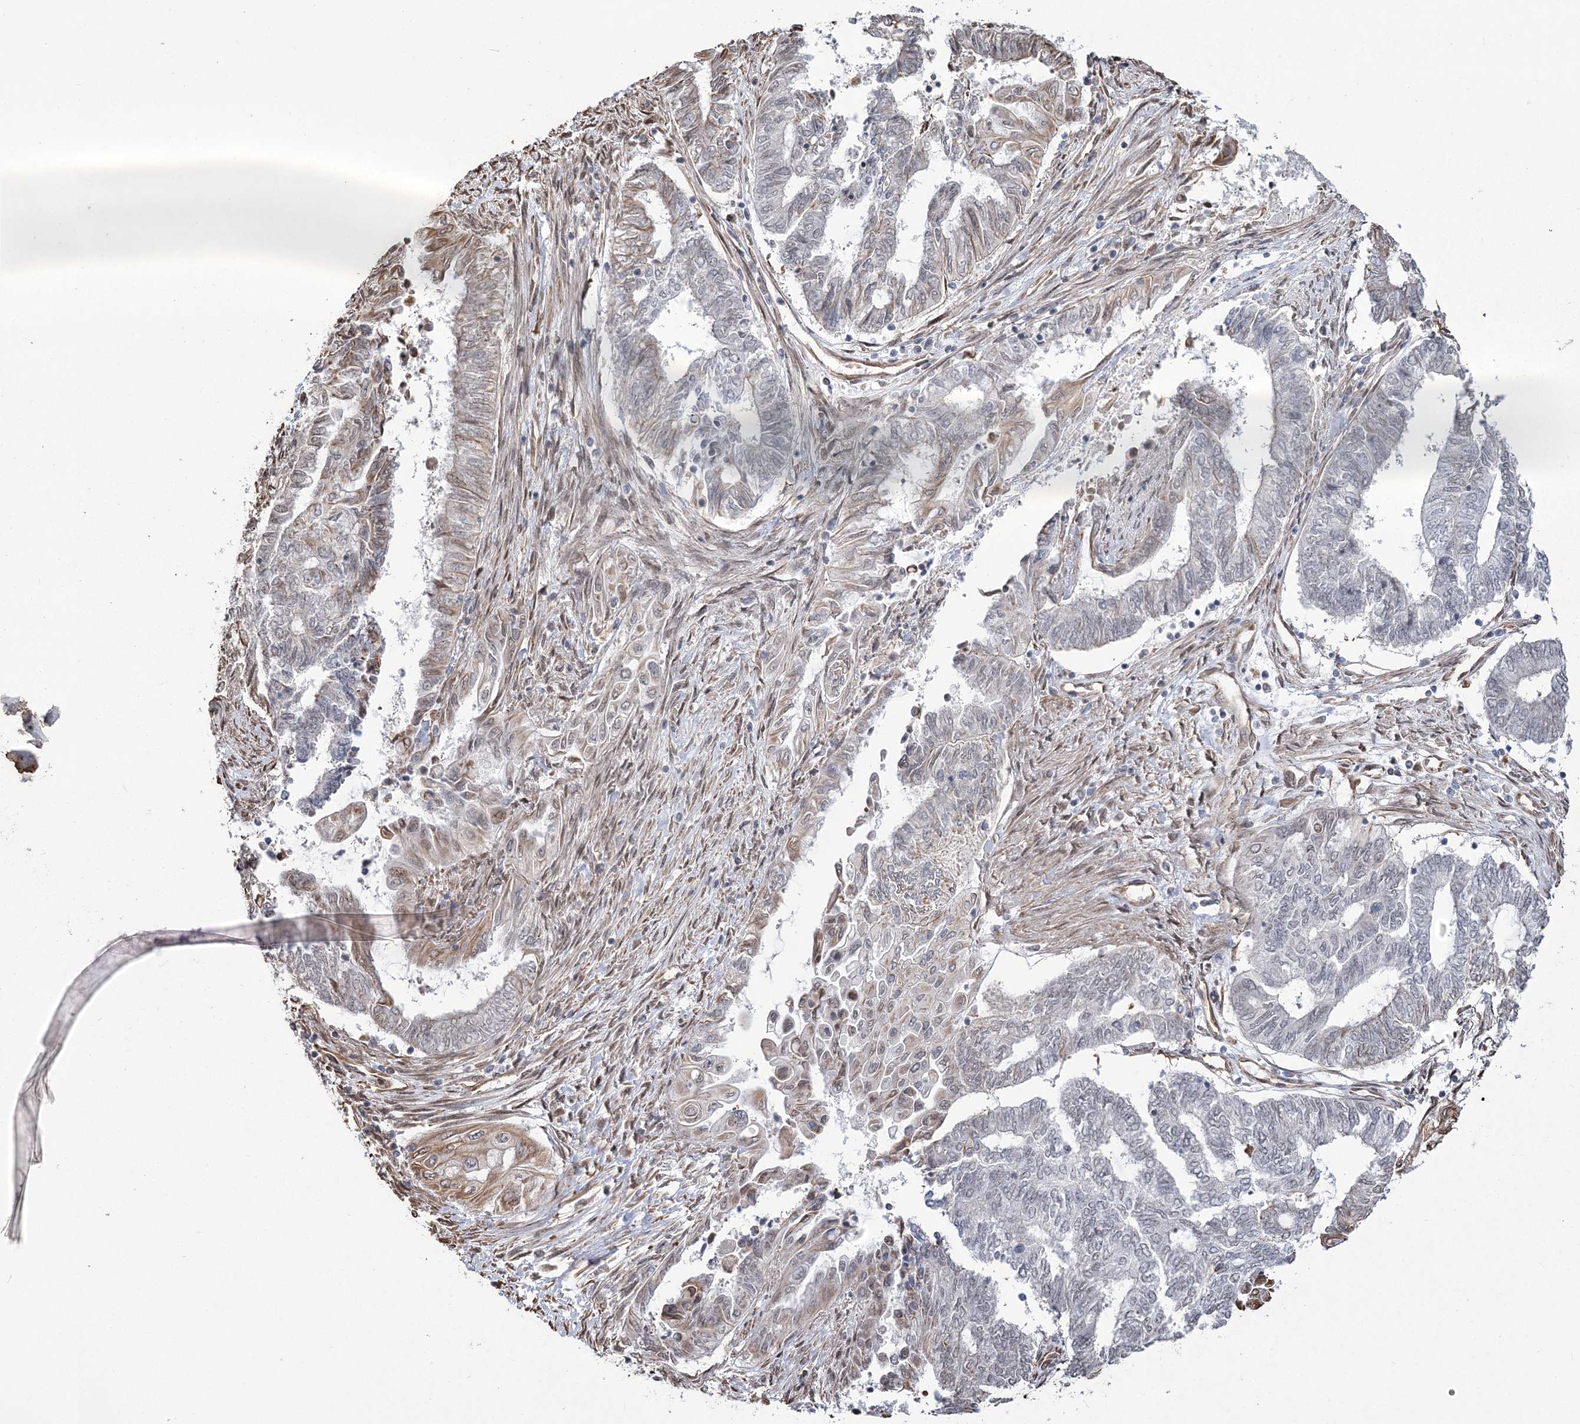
{"staining": {"intensity": "moderate", "quantity": "<25%", "location": "cytoplasmic/membranous,nuclear"}, "tissue": "endometrial cancer", "cell_type": "Tumor cells", "image_type": "cancer", "snomed": [{"axis": "morphology", "description": "Adenocarcinoma, NOS"}, {"axis": "topography", "description": "Uterus"}, {"axis": "topography", "description": "Endometrium"}], "caption": "Immunohistochemical staining of human endometrial cancer (adenocarcinoma) exhibits low levels of moderate cytoplasmic/membranous and nuclear expression in approximately <25% of tumor cells.", "gene": "ATP11B", "patient": {"sex": "female", "age": 70}}